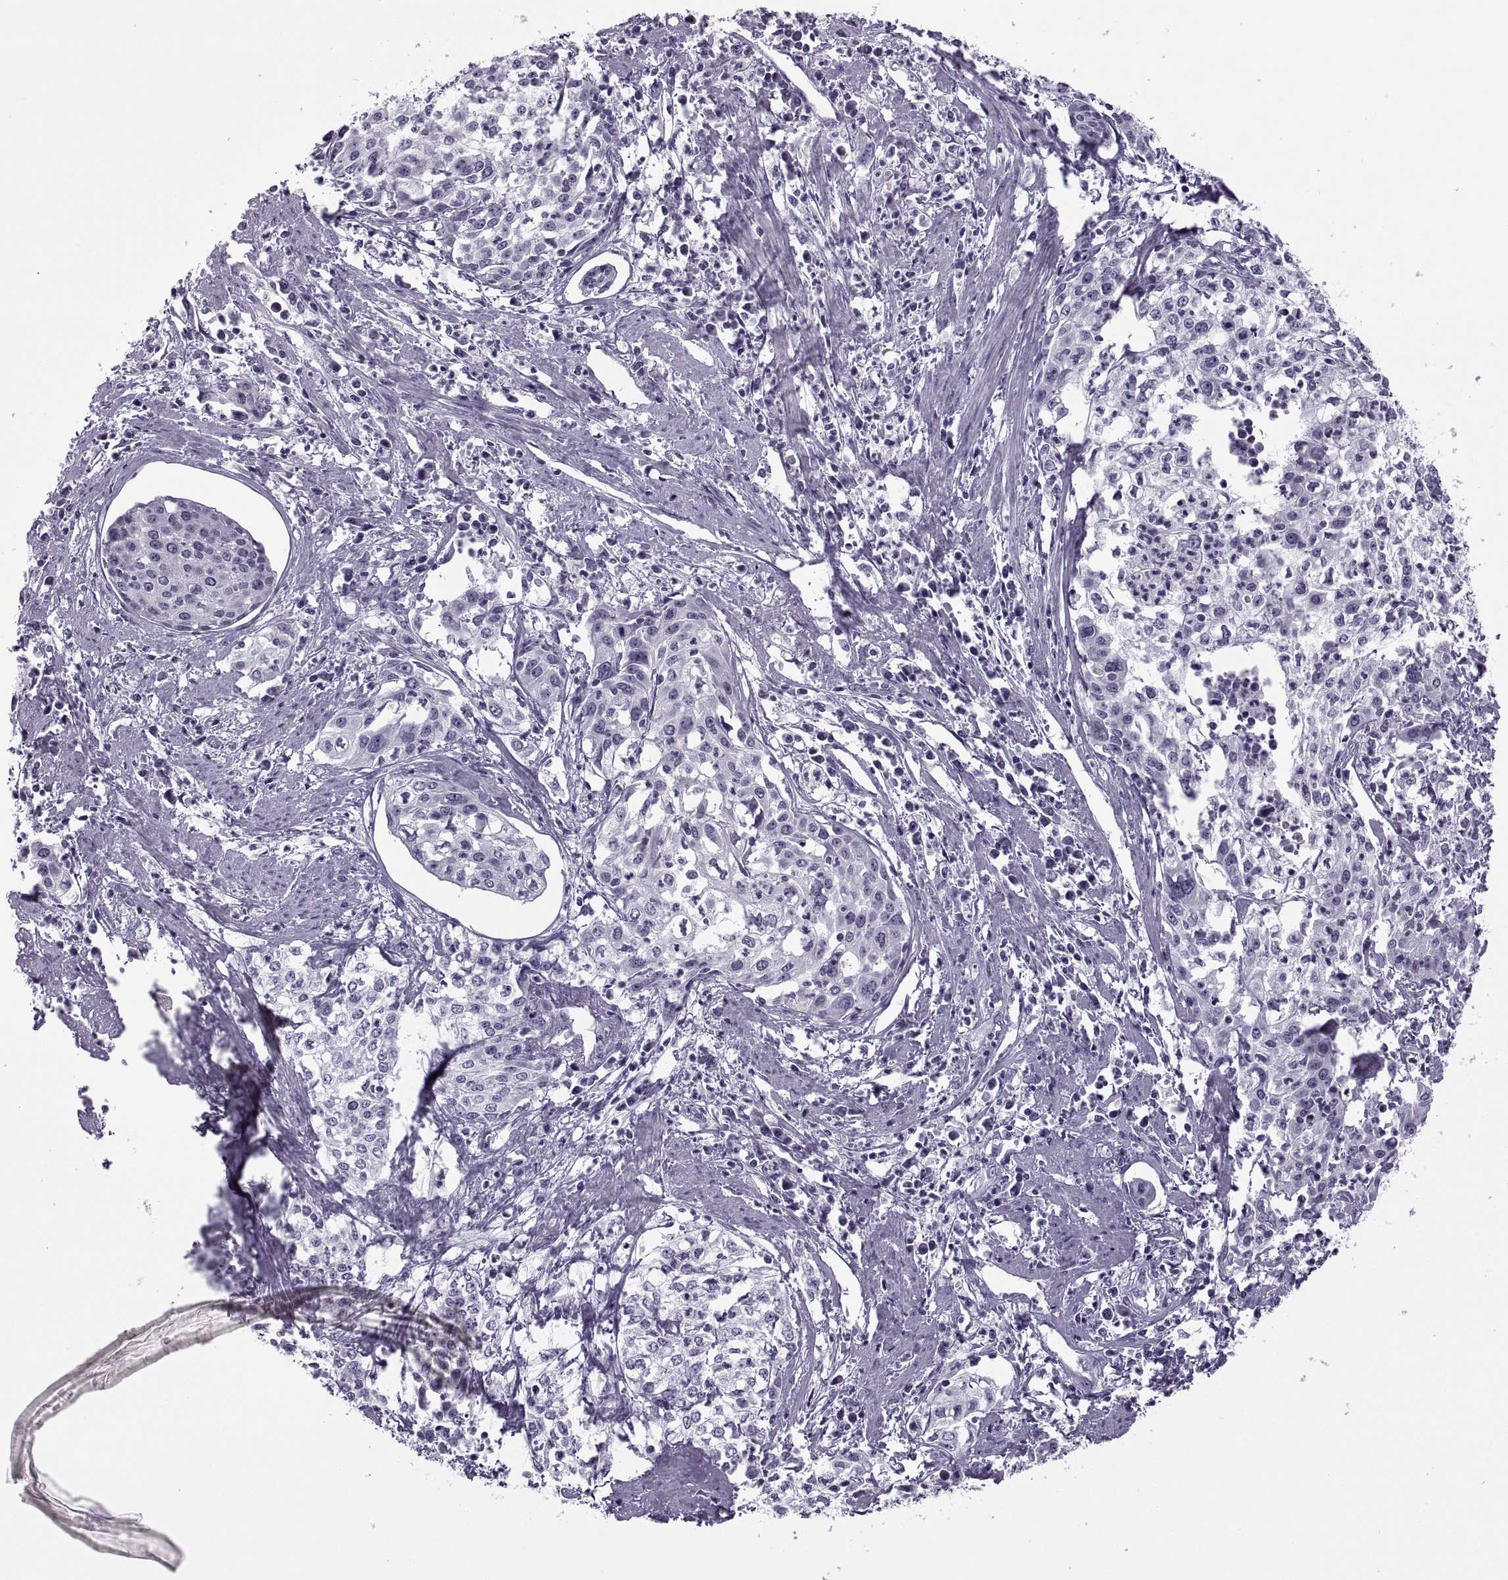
{"staining": {"intensity": "negative", "quantity": "none", "location": "none"}, "tissue": "cervical cancer", "cell_type": "Tumor cells", "image_type": "cancer", "snomed": [{"axis": "morphology", "description": "Squamous cell carcinoma, NOS"}, {"axis": "topography", "description": "Cervix"}], "caption": "DAB immunohistochemical staining of human cervical cancer demonstrates no significant expression in tumor cells.", "gene": "MAGEB1", "patient": {"sex": "female", "age": 39}}